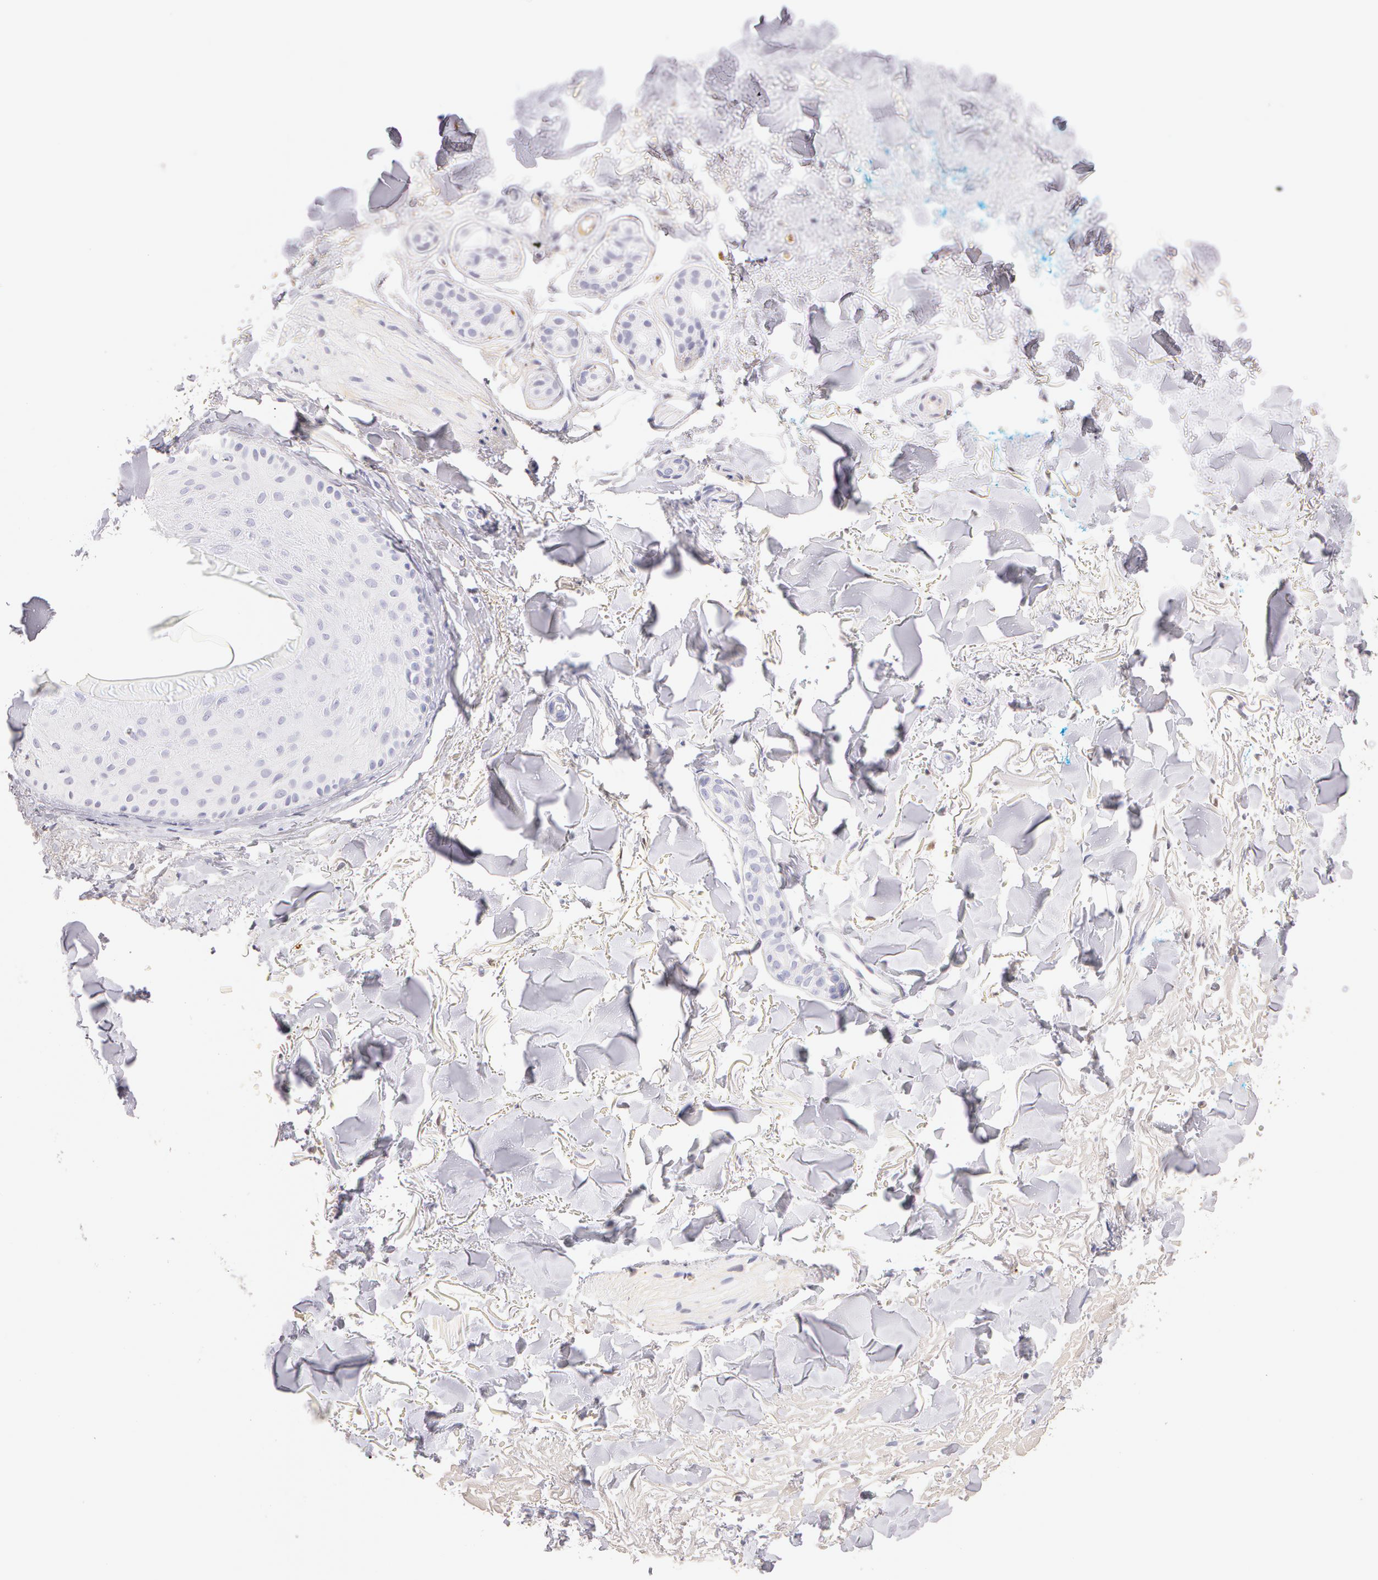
{"staining": {"intensity": "negative", "quantity": "none", "location": "none"}, "tissue": "skin", "cell_type": "Fibroblasts", "image_type": "normal", "snomed": [{"axis": "morphology", "description": "Normal tissue, NOS"}, {"axis": "topography", "description": "Skin"}], "caption": "An immunohistochemistry (IHC) image of unremarkable skin is shown. There is no staining in fibroblasts of skin. (DAB (3,3'-diaminobenzidine) IHC with hematoxylin counter stain).", "gene": "AHSG", "patient": {"sex": "male", "age": 86}}